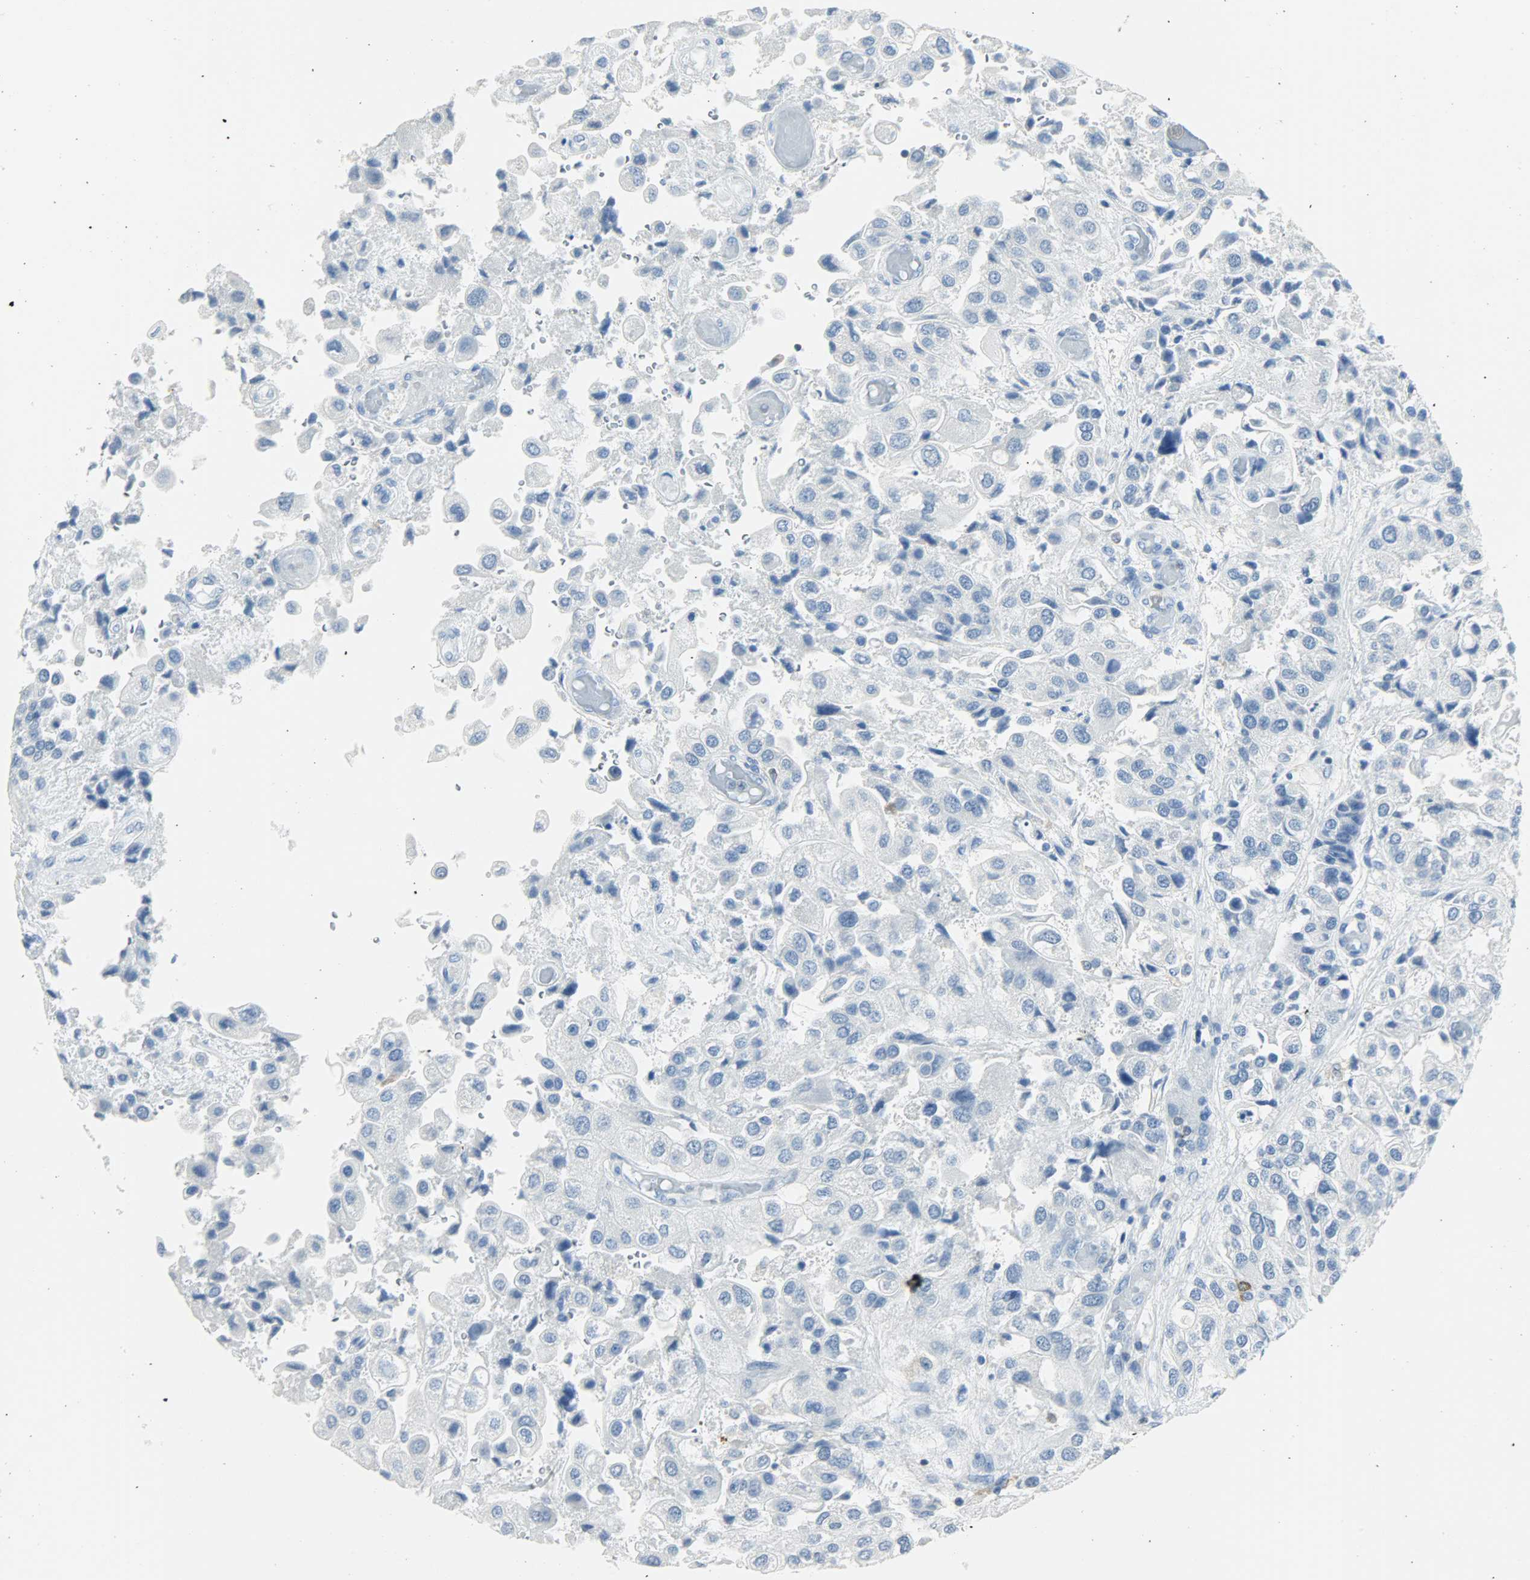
{"staining": {"intensity": "negative", "quantity": "none", "location": "none"}, "tissue": "urothelial cancer", "cell_type": "Tumor cells", "image_type": "cancer", "snomed": [{"axis": "morphology", "description": "Urothelial carcinoma, High grade"}, {"axis": "topography", "description": "Urinary bladder"}], "caption": "Tumor cells are negative for protein expression in human urothelial cancer.", "gene": "PTPN6", "patient": {"sex": "female", "age": 64}}